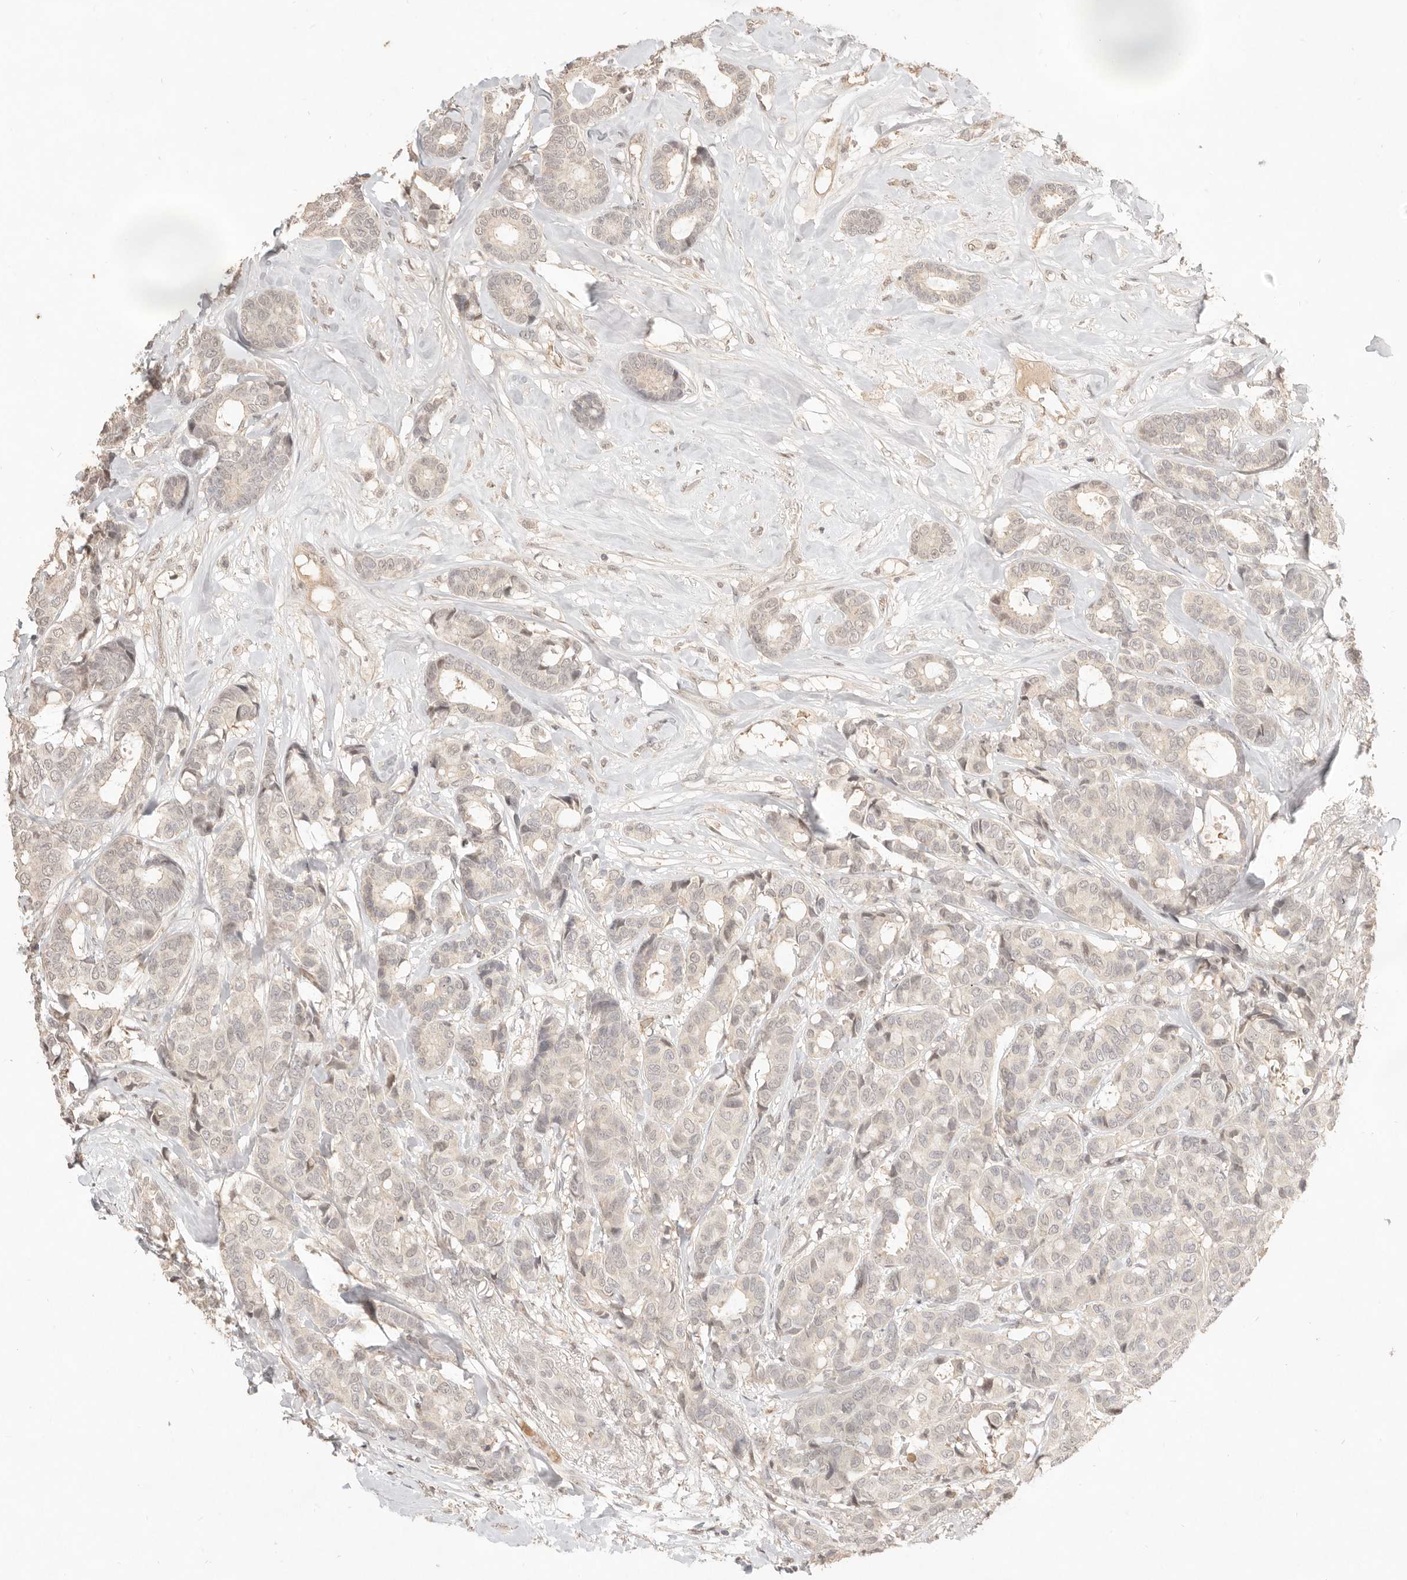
{"staining": {"intensity": "weak", "quantity": "25%-75%", "location": "nuclear"}, "tissue": "breast cancer", "cell_type": "Tumor cells", "image_type": "cancer", "snomed": [{"axis": "morphology", "description": "Duct carcinoma"}, {"axis": "topography", "description": "Breast"}], "caption": "High-magnification brightfield microscopy of invasive ductal carcinoma (breast) stained with DAB (3,3'-diaminobenzidine) (brown) and counterstained with hematoxylin (blue). tumor cells exhibit weak nuclear expression is seen in approximately25%-75% of cells.", "gene": "MEP1A", "patient": {"sex": "female", "age": 87}}